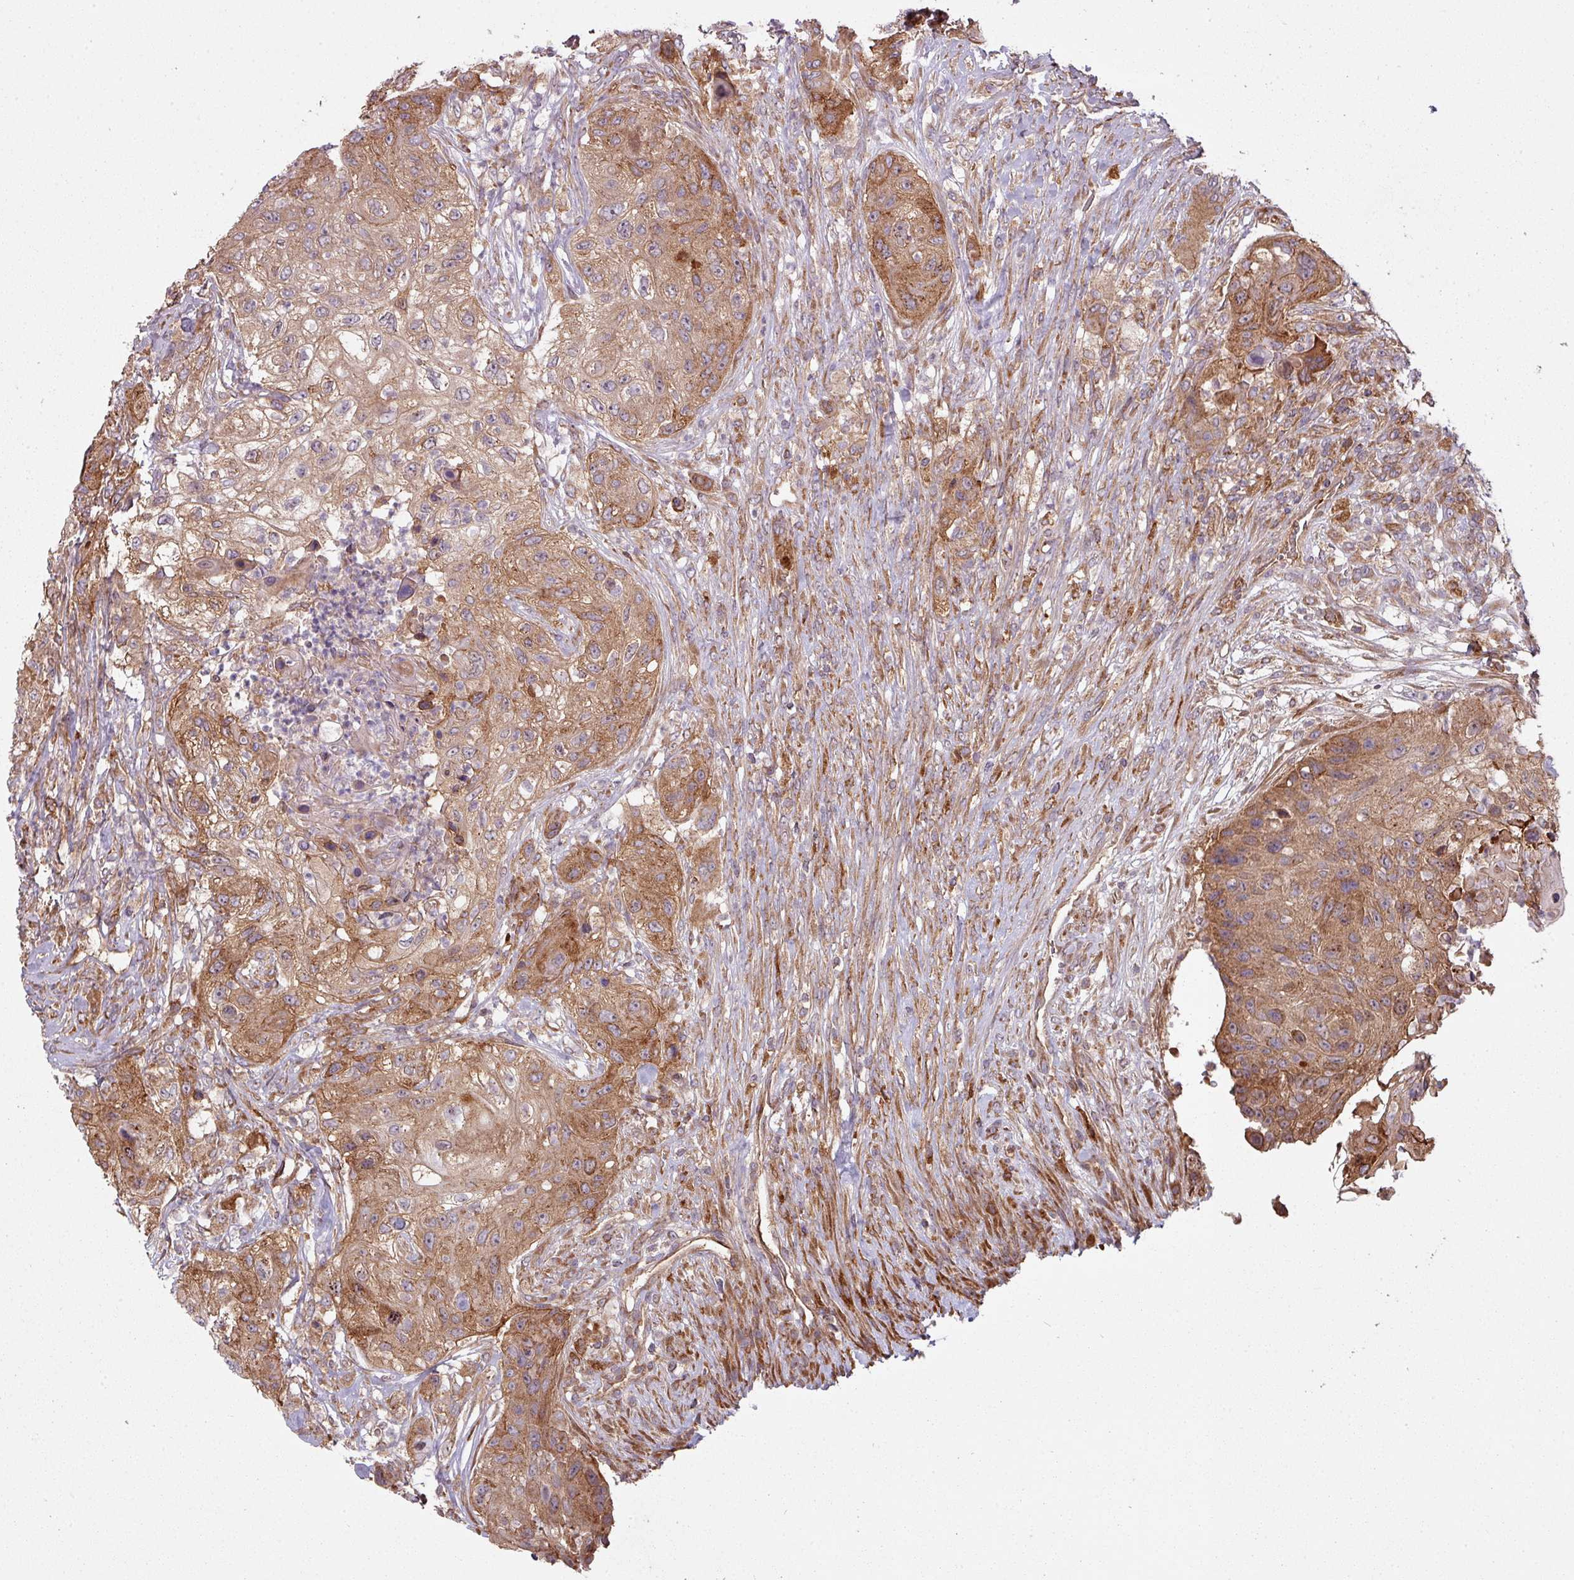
{"staining": {"intensity": "moderate", "quantity": ">75%", "location": "cytoplasmic/membranous"}, "tissue": "urothelial cancer", "cell_type": "Tumor cells", "image_type": "cancer", "snomed": [{"axis": "morphology", "description": "Urothelial carcinoma, High grade"}, {"axis": "topography", "description": "Urinary bladder"}], "caption": "Immunohistochemistry (IHC) (DAB) staining of human urothelial cancer demonstrates moderate cytoplasmic/membranous protein staining in about >75% of tumor cells.", "gene": "SNRNP25", "patient": {"sex": "female", "age": 60}}